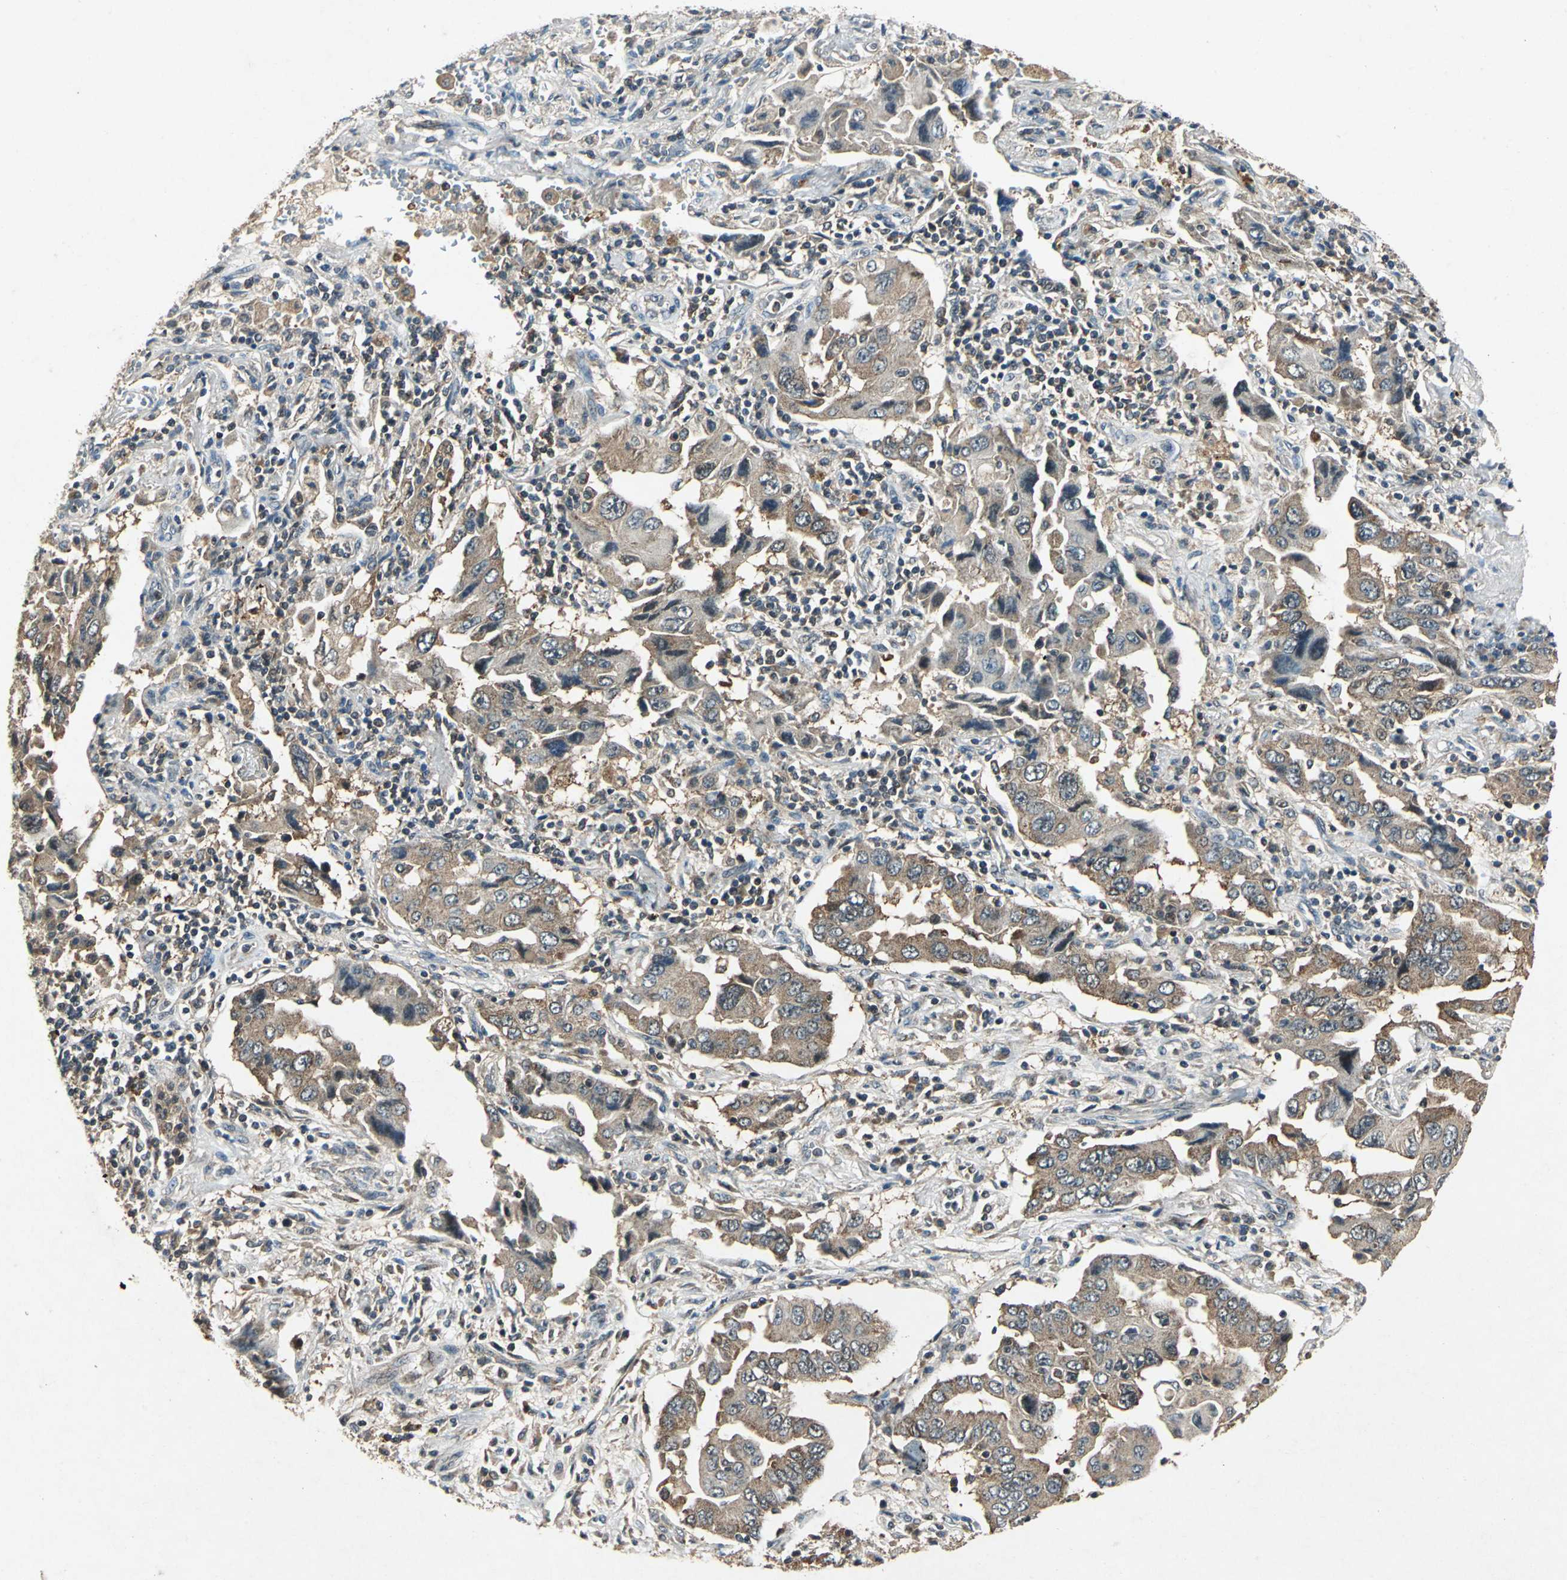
{"staining": {"intensity": "weak", "quantity": ">75%", "location": "cytoplasmic/membranous"}, "tissue": "lung cancer", "cell_type": "Tumor cells", "image_type": "cancer", "snomed": [{"axis": "morphology", "description": "Adenocarcinoma, NOS"}, {"axis": "topography", "description": "Lung"}], "caption": "There is low levels of weak cytoplasmic/membranous staining in tumor cells of adenocarcinoma (lung), as demonstrated by immunohistochemical staining (brown color).", "gene": "AHSA1", "patient": {"sex": "female", "age": 65}}